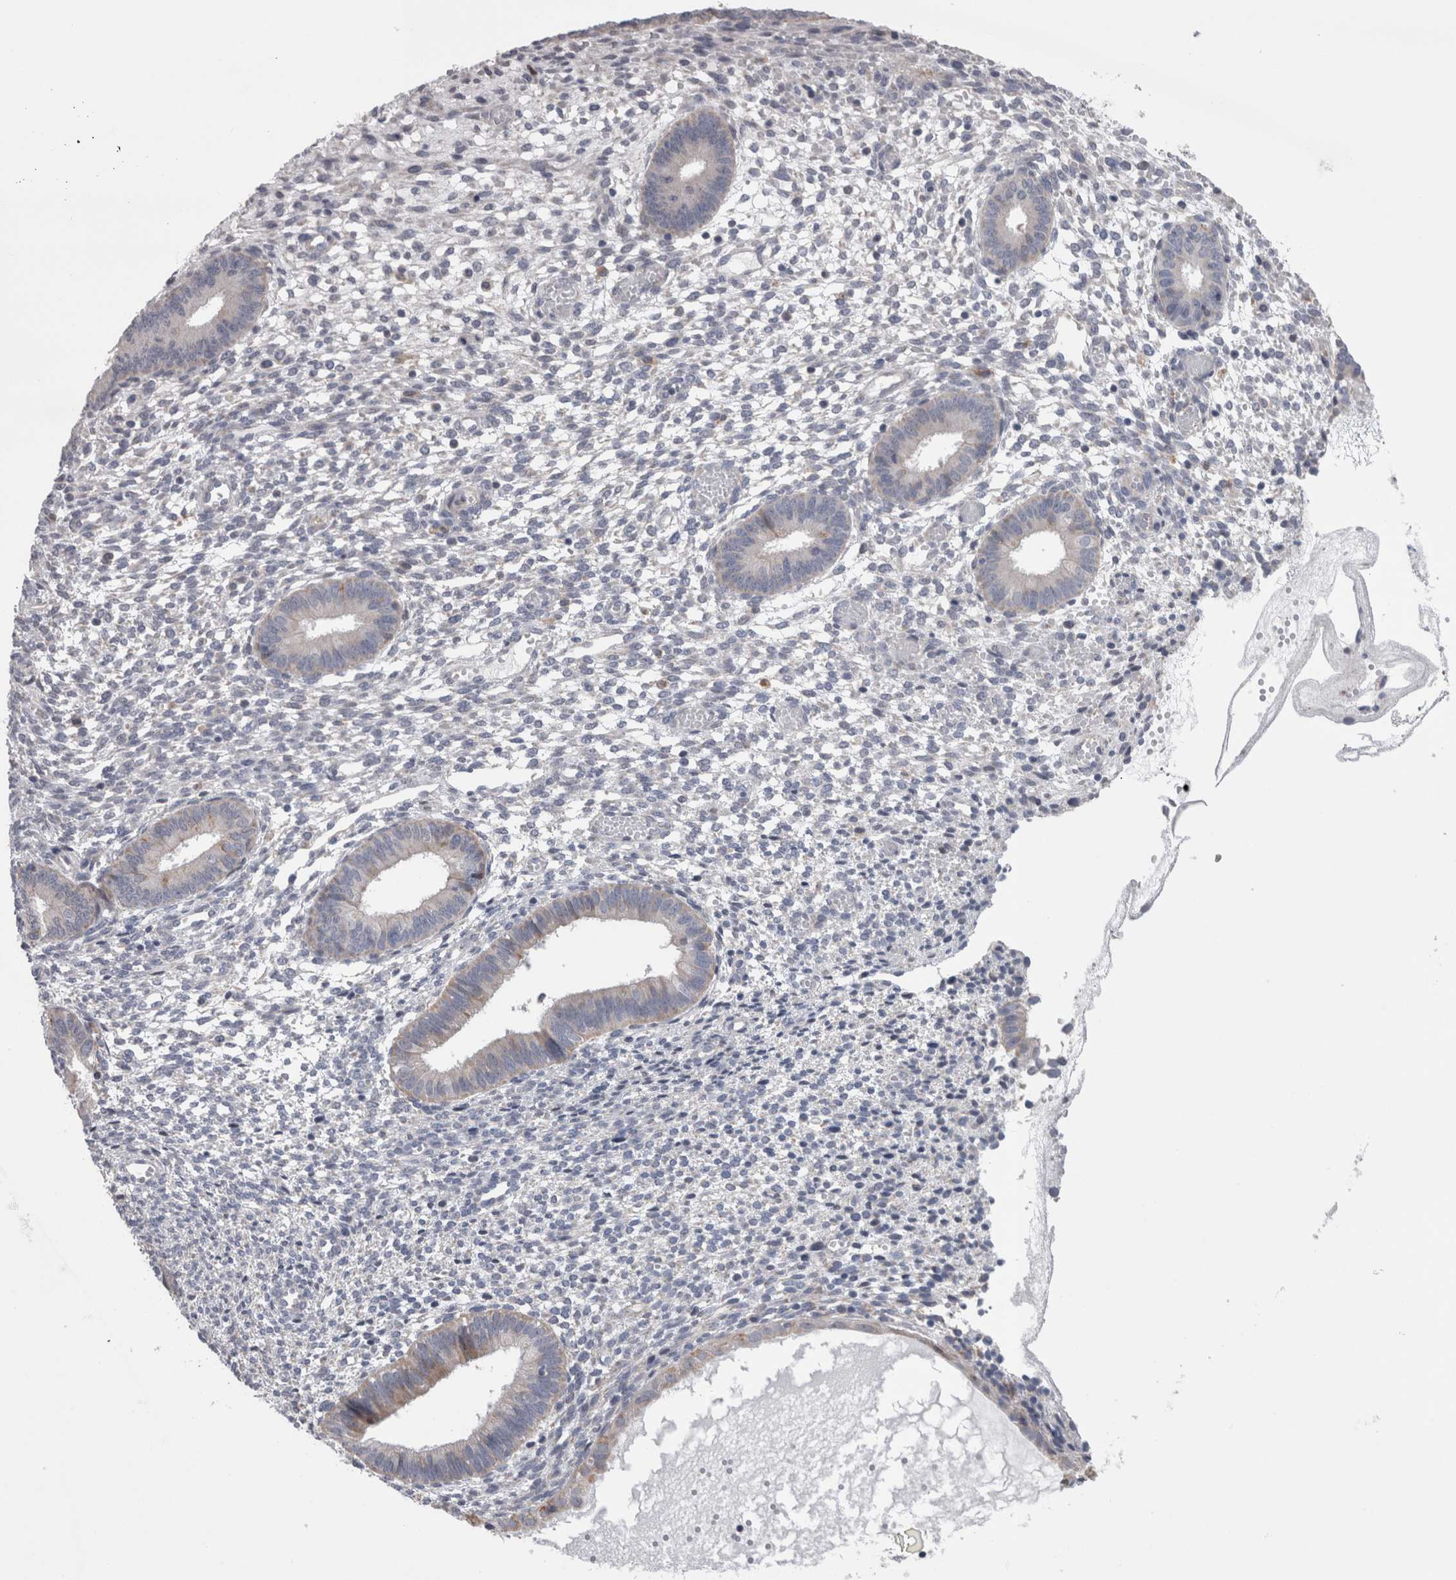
{"staining": {"intensity": "negative", "quantity": "none", "location": "none"}, "tissue": "endometrium", "cell_type": "Cells in endometrial stroma", "image_type": "normal", "snomed": [{"axis": "morphology", "description": "Normal tissue, NOS"}, {"axis": "topography", "description": "Endometrium"}], "caption": "Immunohistochemical staining of unremarkable endometrium demonstrates no significant staining in cells in endometrial stroma. (DAB (3,3'-diaminobenzidine) IHC, high magnification).", "gene": "GDAP1", "patient": {"sex": "female", "age": 46}}